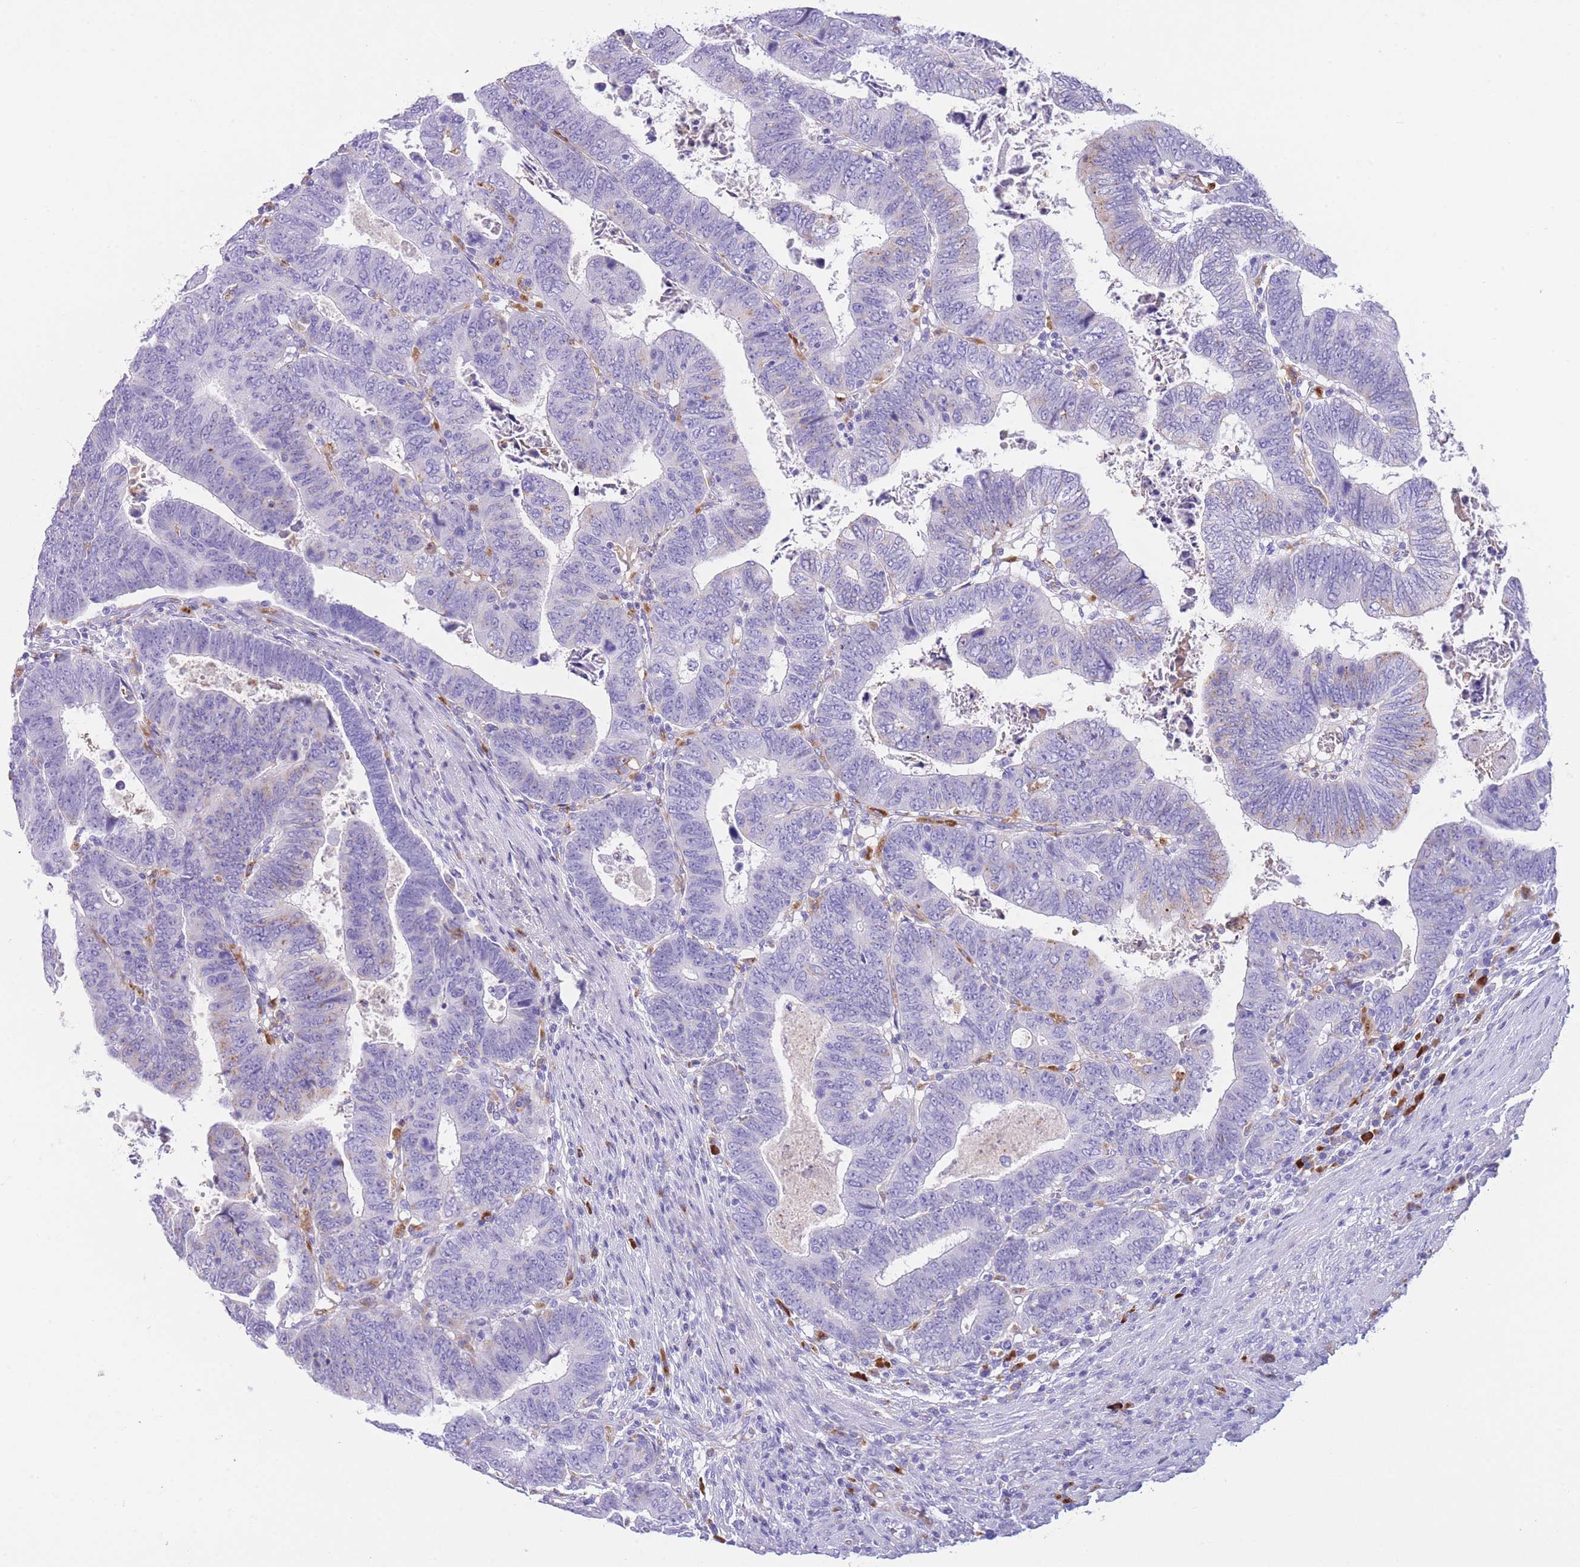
{"staining": {"intensity": "negative", "quantity": "none", "location": "none"}, "tissue": "colorectal cancer", "cell_type": "Tumor cells", "image_type": "cancer", "snomed": [{"axis": "morphology", "description": "Normal tissue, NOS"}, {"axis": "morphology", "description": "Adenocarcinoma, NOS"}, {"axis": "topography", "description": "Rectum"}], "caption": "An immunohistochemistry (IHC) image of colorectal cancer (adenocarcinoma) is shown. There is no staining in tumor cells of colorectal cancer (adenocarcinoma).", "gene": "PLBD1", "patient": {"sex": "female", "age": 65}}